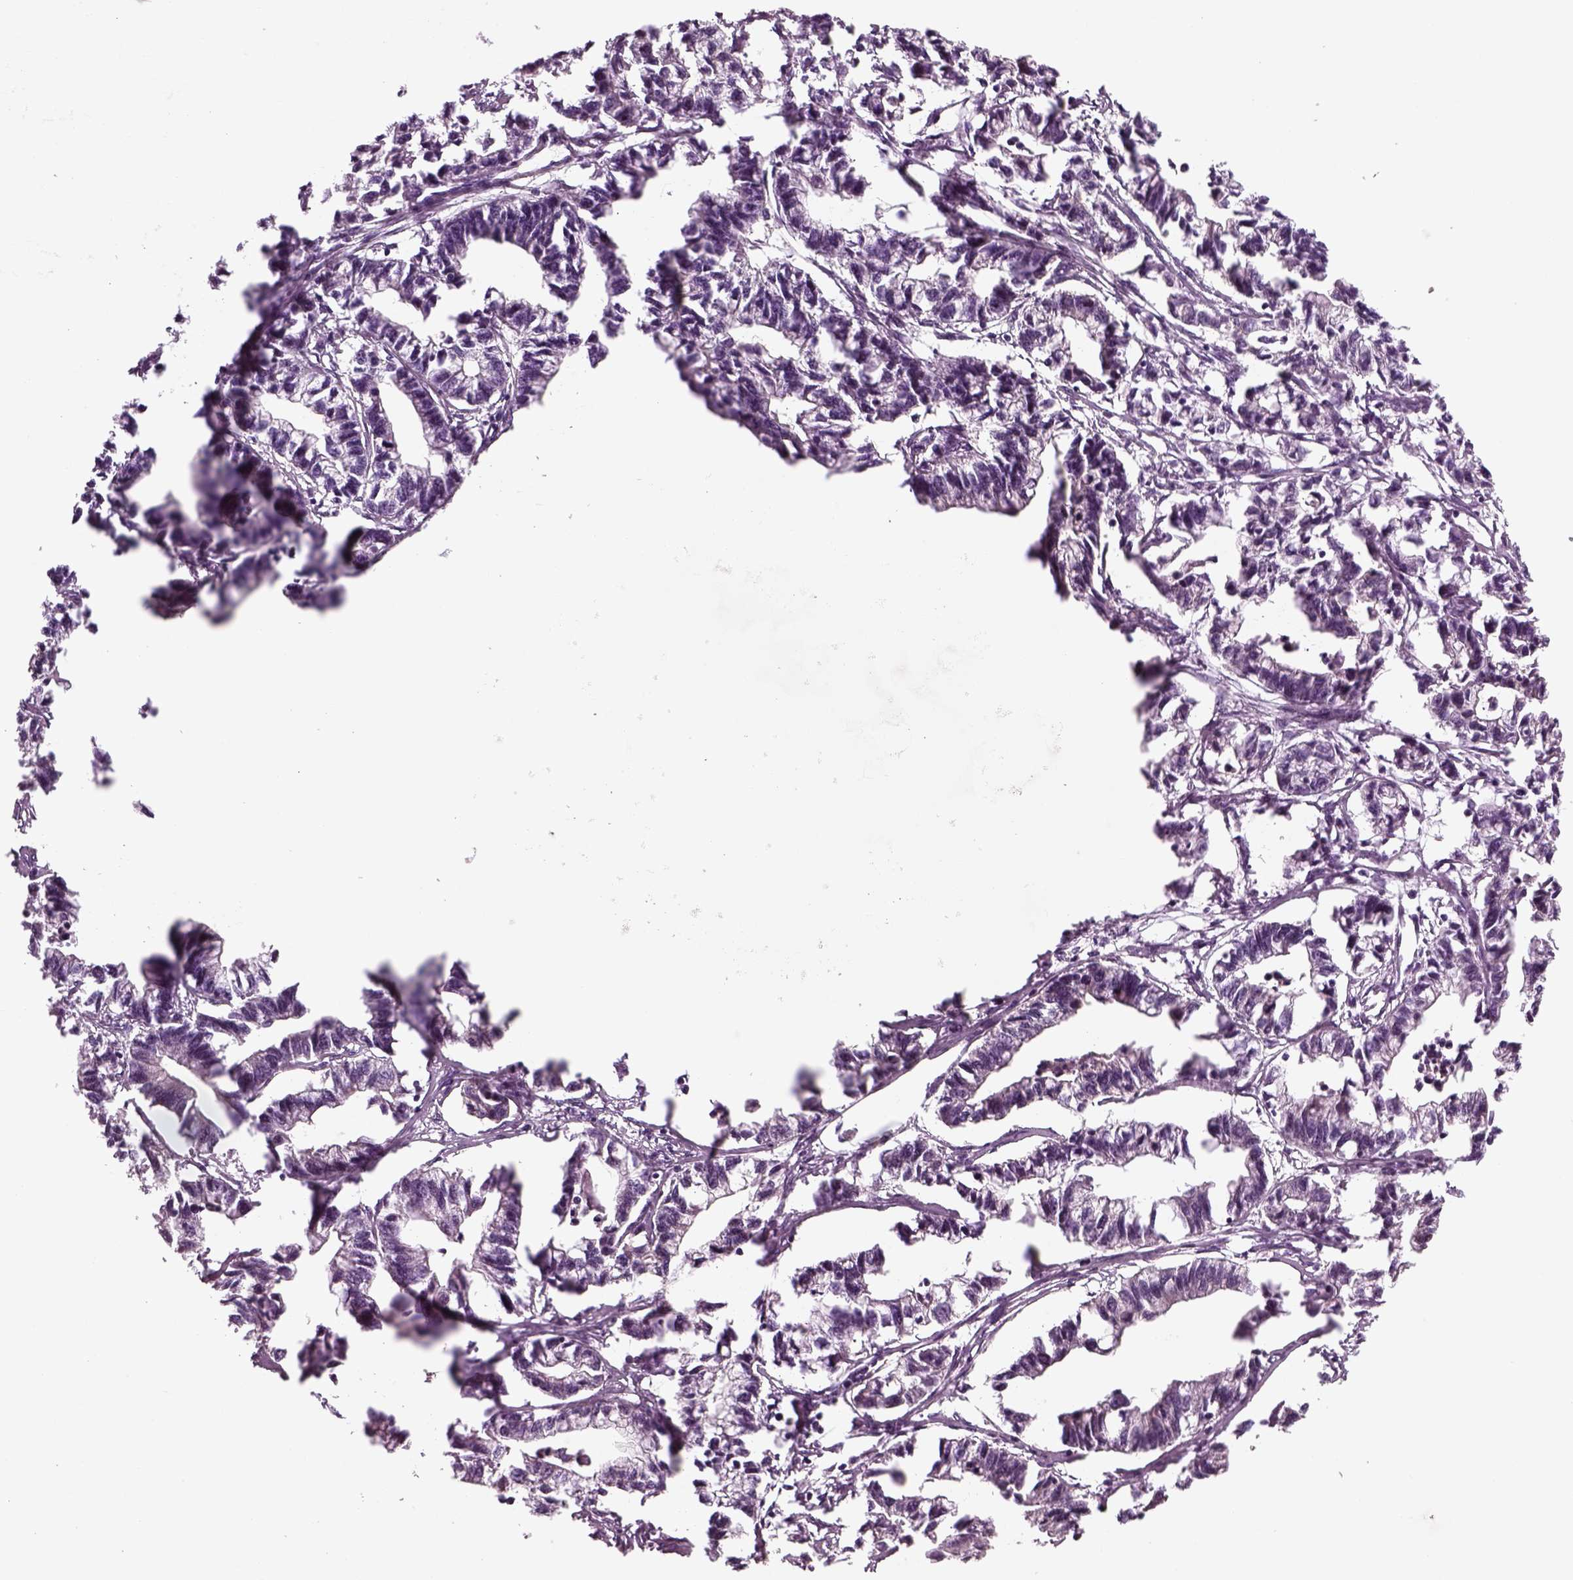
{"staining": {"intensity": "negative", "quantity": "none", "location": "none"}, "tissue": "stomach cancer", "cell_type": "Tumor cells", "image_type": "cancer", "snomed": [{"axis": "morphology", "description": "Adenocarcinoma, NOS"}, {"axis": "topography", "description": "Stomach"}], "caption": "Immunohistochemistry (IHC) micrograph of neoplastic tissue: human stomach adenocarcinoma stained with DAB shows no significant protein expression in tumor cells.", "gene": "KRT75", "patient": {"sex": "male", "age": 83}}